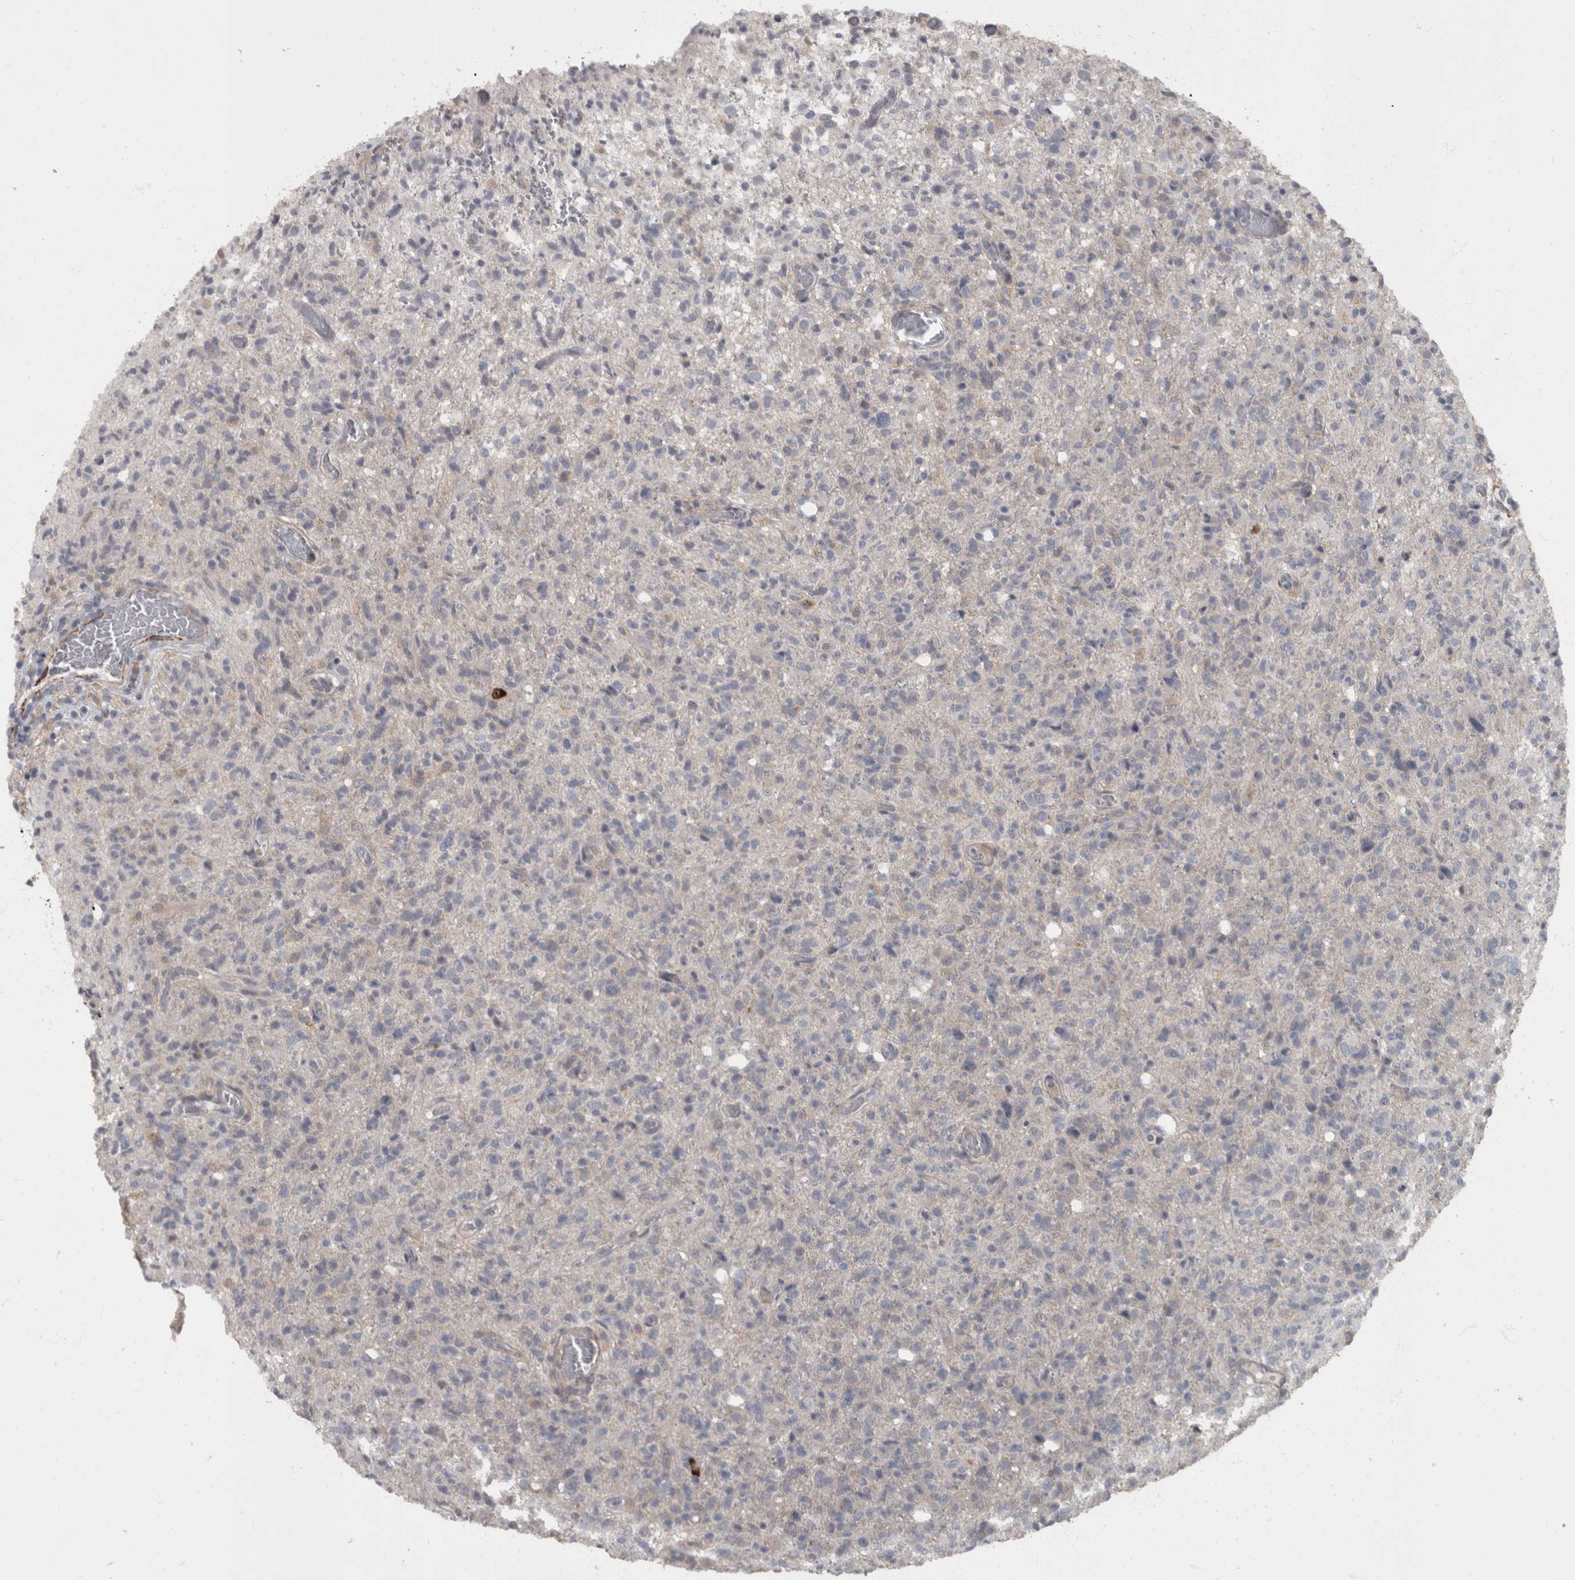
{"staining": {"intensity": "negative", "quantity": "none", "location": "none"}, "tissue": "glioma", "cell_type": "Tumor cells", "image_type": "cancer", "snomed": [{"axis": "morphology", "description": "Glioma, malignant, High grade"}, {"axis": "topography", "description": "Brain"}], "caption": "Immunohistochemistry photomicrograph of neoplastic tissue: human glioma stained with DAB exhibits no significant protein staining in tumor cells.", "gene": "MASTL", "patient": {"sex": "female", "age": 57}}